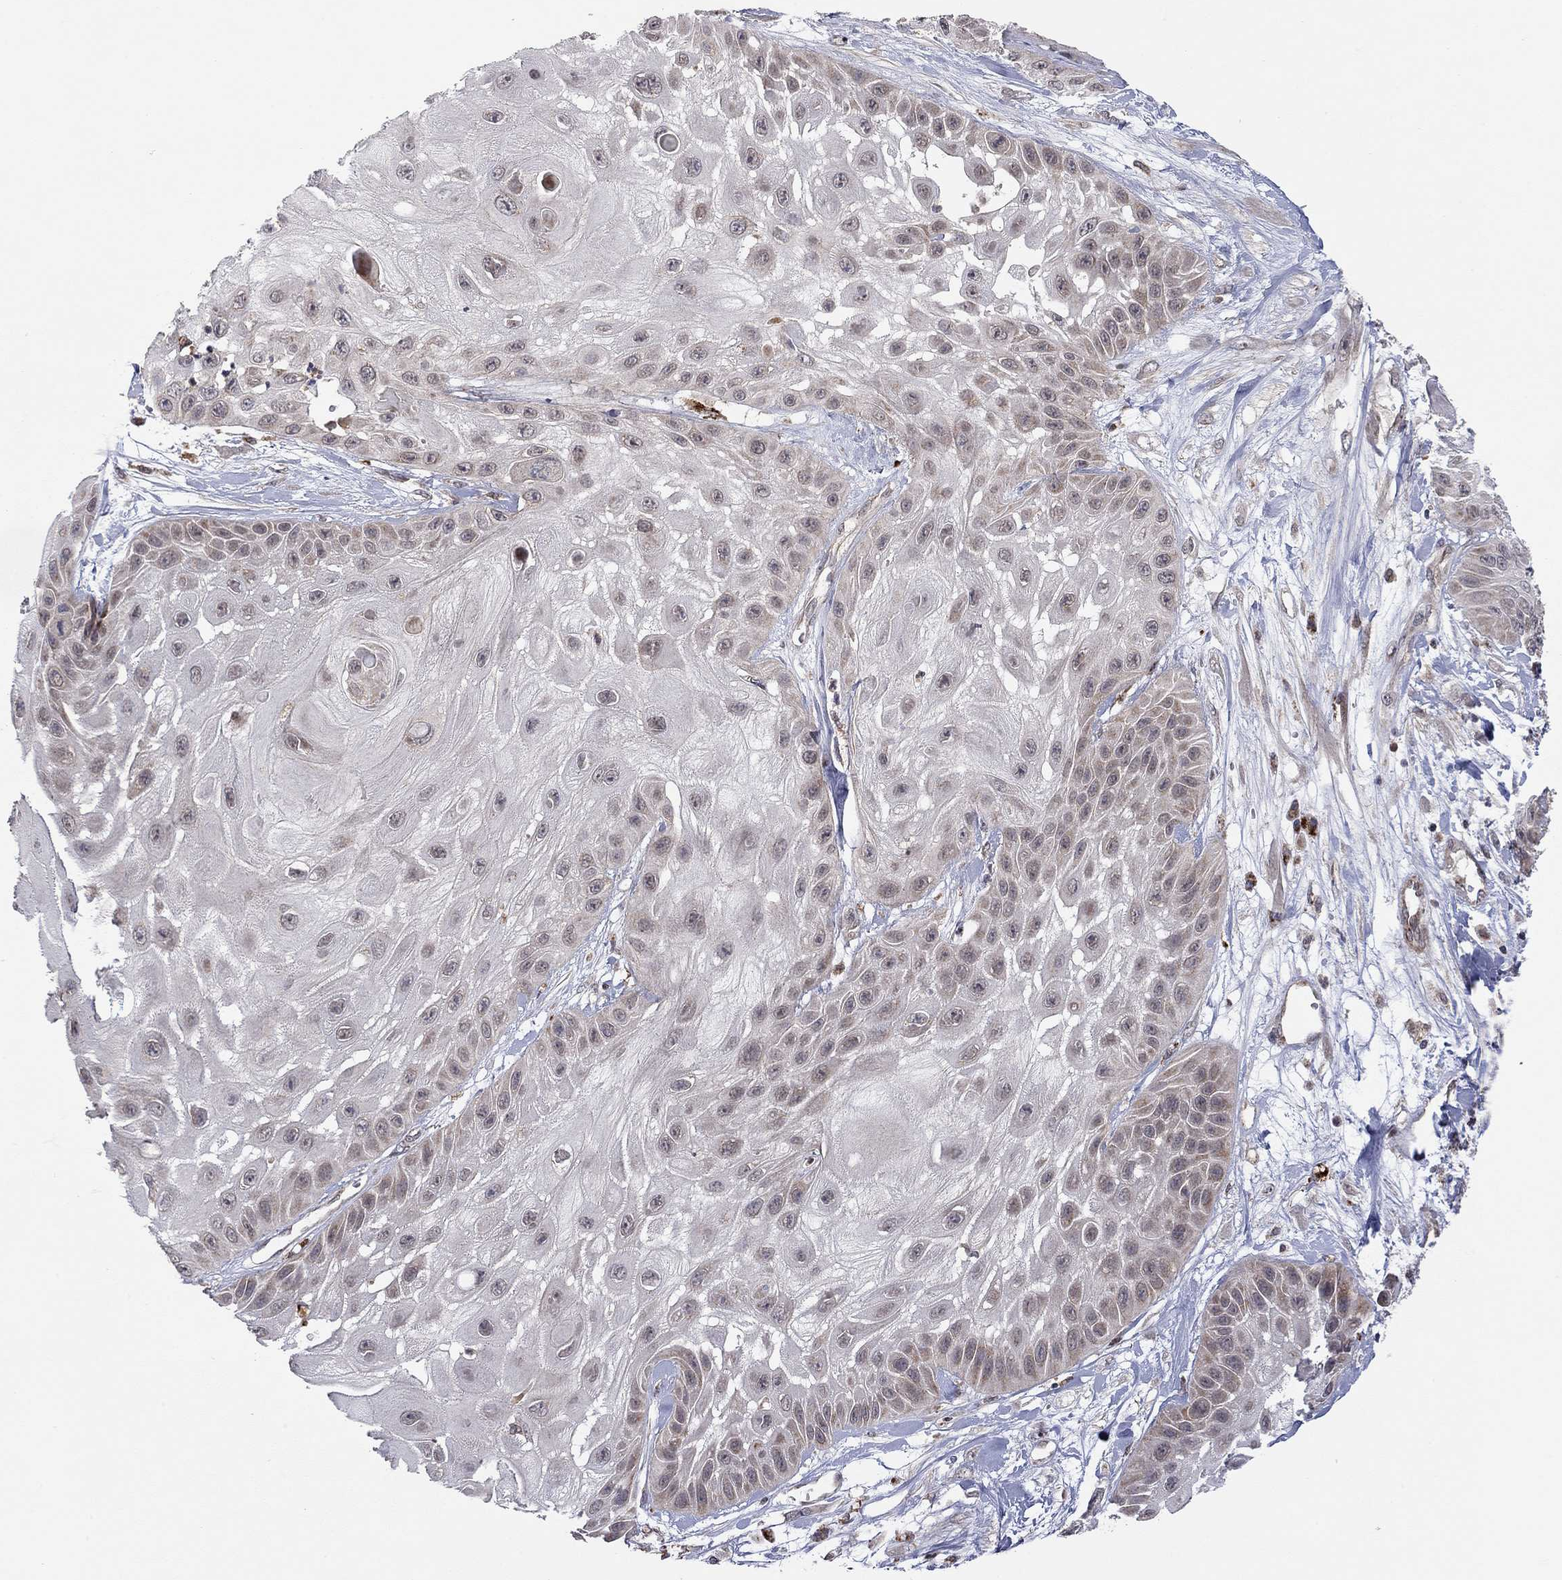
{"staining": {"intensity": "moderate", "quantity": "<25%", "location": "cytoplasmic/membranous"}, "tissue": "skin cancer", "cell_type": "Tumor cells", "image_type": "cancer", "snomed": [{"axis": "morphology", "description": "Normal tissue, NOS"}, {"axis": "morphology", "description": "Squamous cell carcinoma, NOS"}, {"axis": "topography", "description": "Skin"}], "caption": "Skin cancer (squamous cell carcinoma) stained with DAB immunohistochemistry displays low levels of moderate cytoplasmic/membranous staining in about <25% of tumor cells.", "gene": "IDS", "patient": {"sex": "male", "age": 79}}